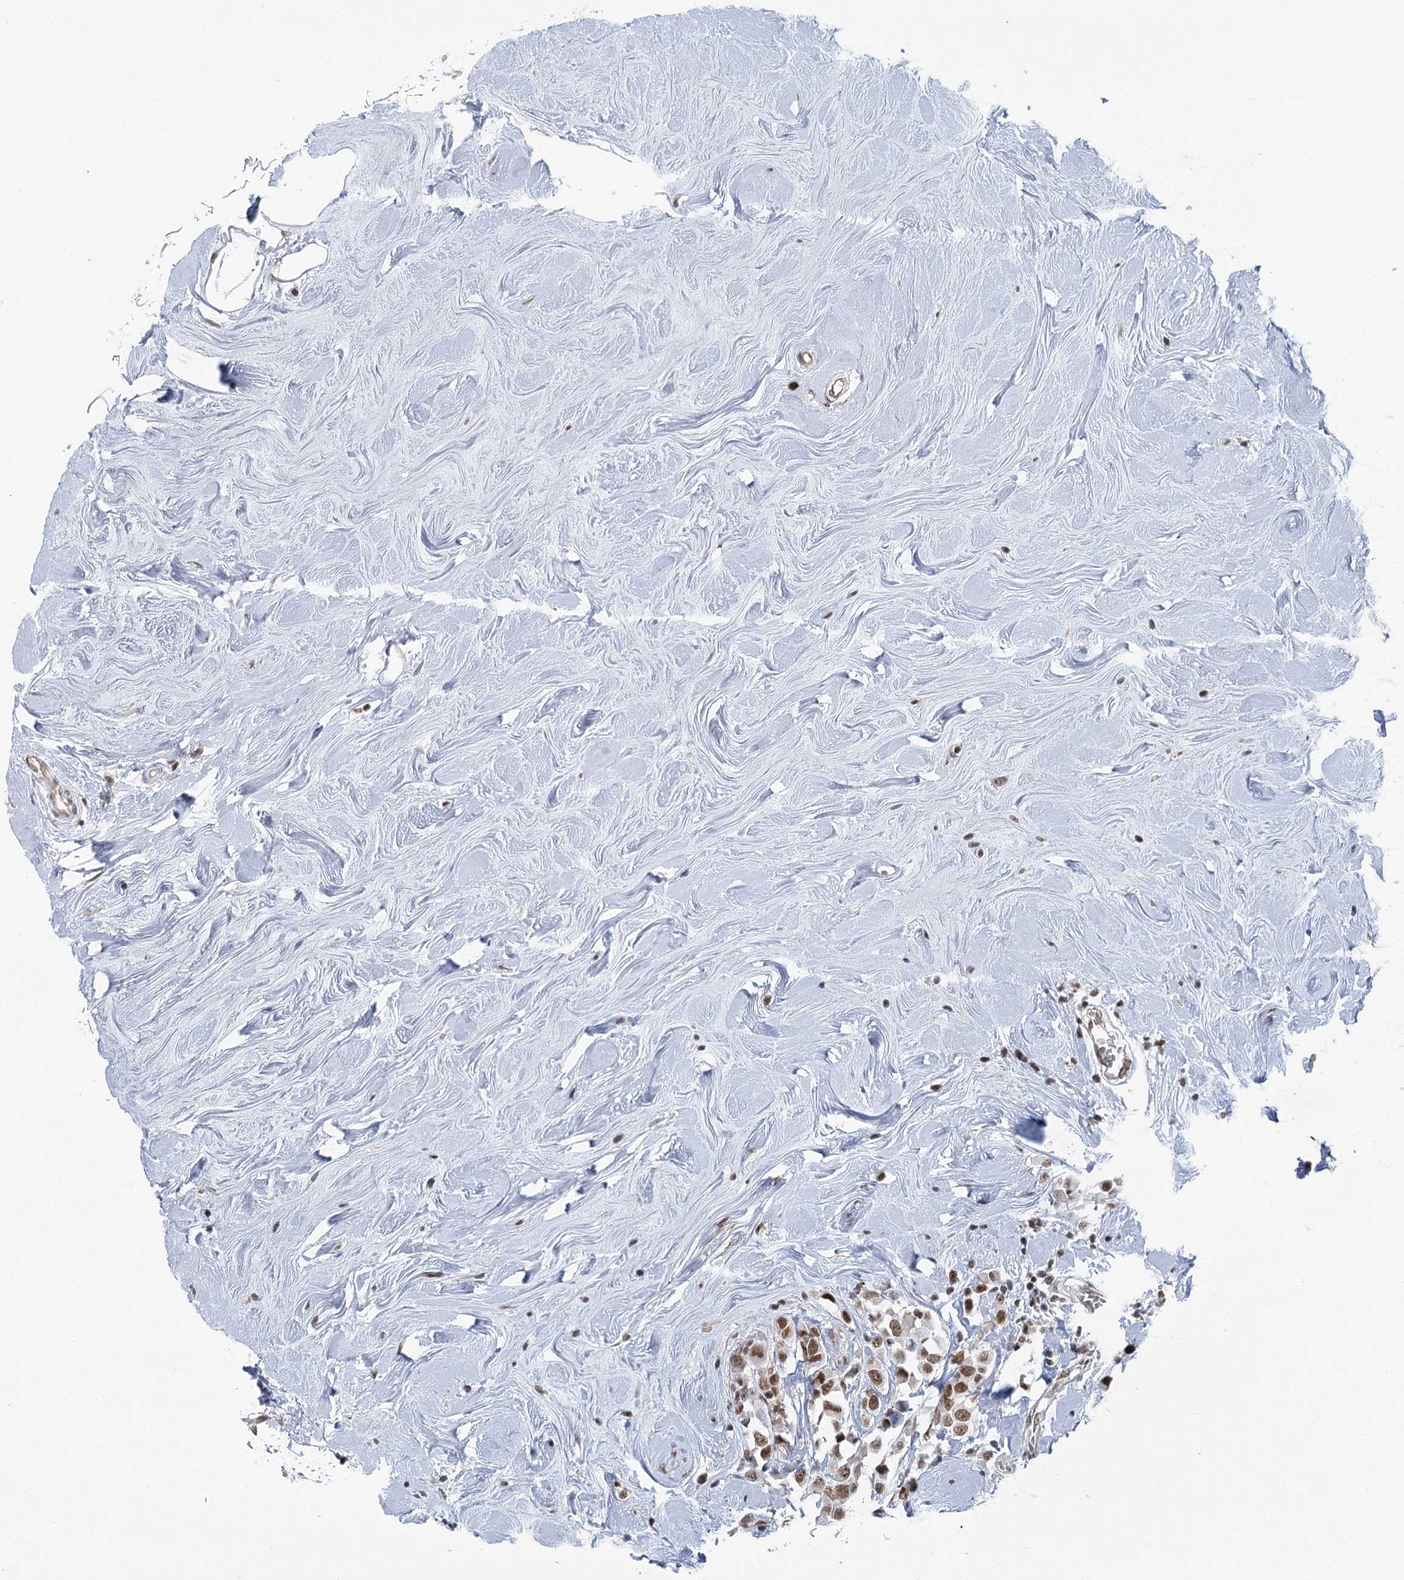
{"staining": {"intensity": "moderate", "quantity": "<25%", "location": "nuclear"}, "tissue": "breast cancer", "cell_type": "Tumor cells", "image_type": "cancer", "snomed": [{"axis": "morphology", "description": "Duct carcinoma"}, {"axis": "topography", "description": "Breast"}], "caption": "Immunohistochemical staining of human breast intraductal carcinoma reveals low levels of moderate nuclear protein expression in about <25% of tumor cells.", "gene": "PDS5A", "patient": {"sex": "female", "age": 61}}